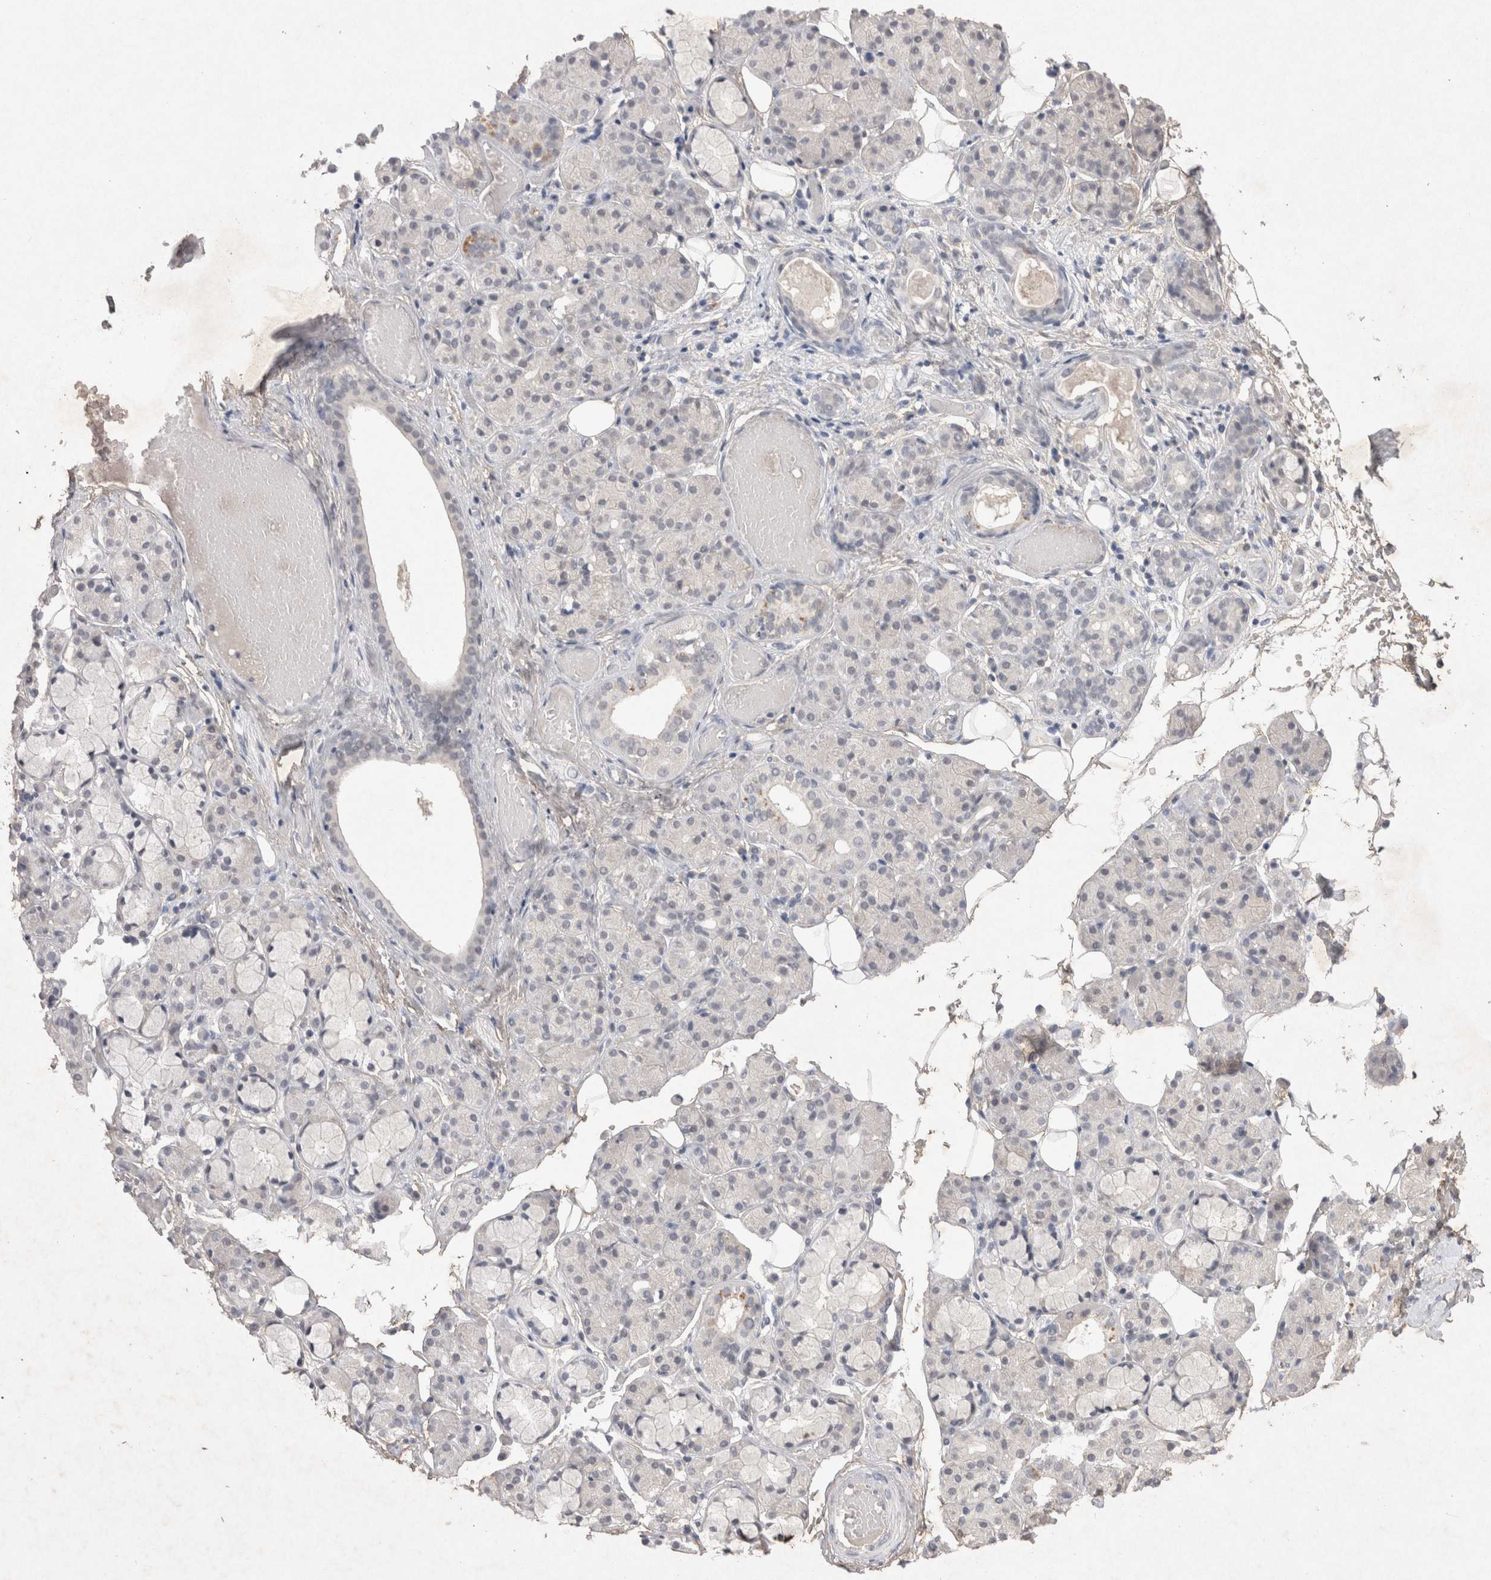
{"staining": {"intensity": "negative", "quantity": "none", "location": "none"}, "tissue": "salivary gland", "cell_type": "Glandular cells", "image_type": "normal", "snomed": [{"axis": "morphology", "description": "Normal tissue, NOS"}, {"axis": "topography", "description": "Salivary gland"}], "caption": "The IHC histopathology image has no significant staining in glandular cells of salivary gland.", "gene": "LYVE1", "patient": {"sex": "male", "age": 63}}